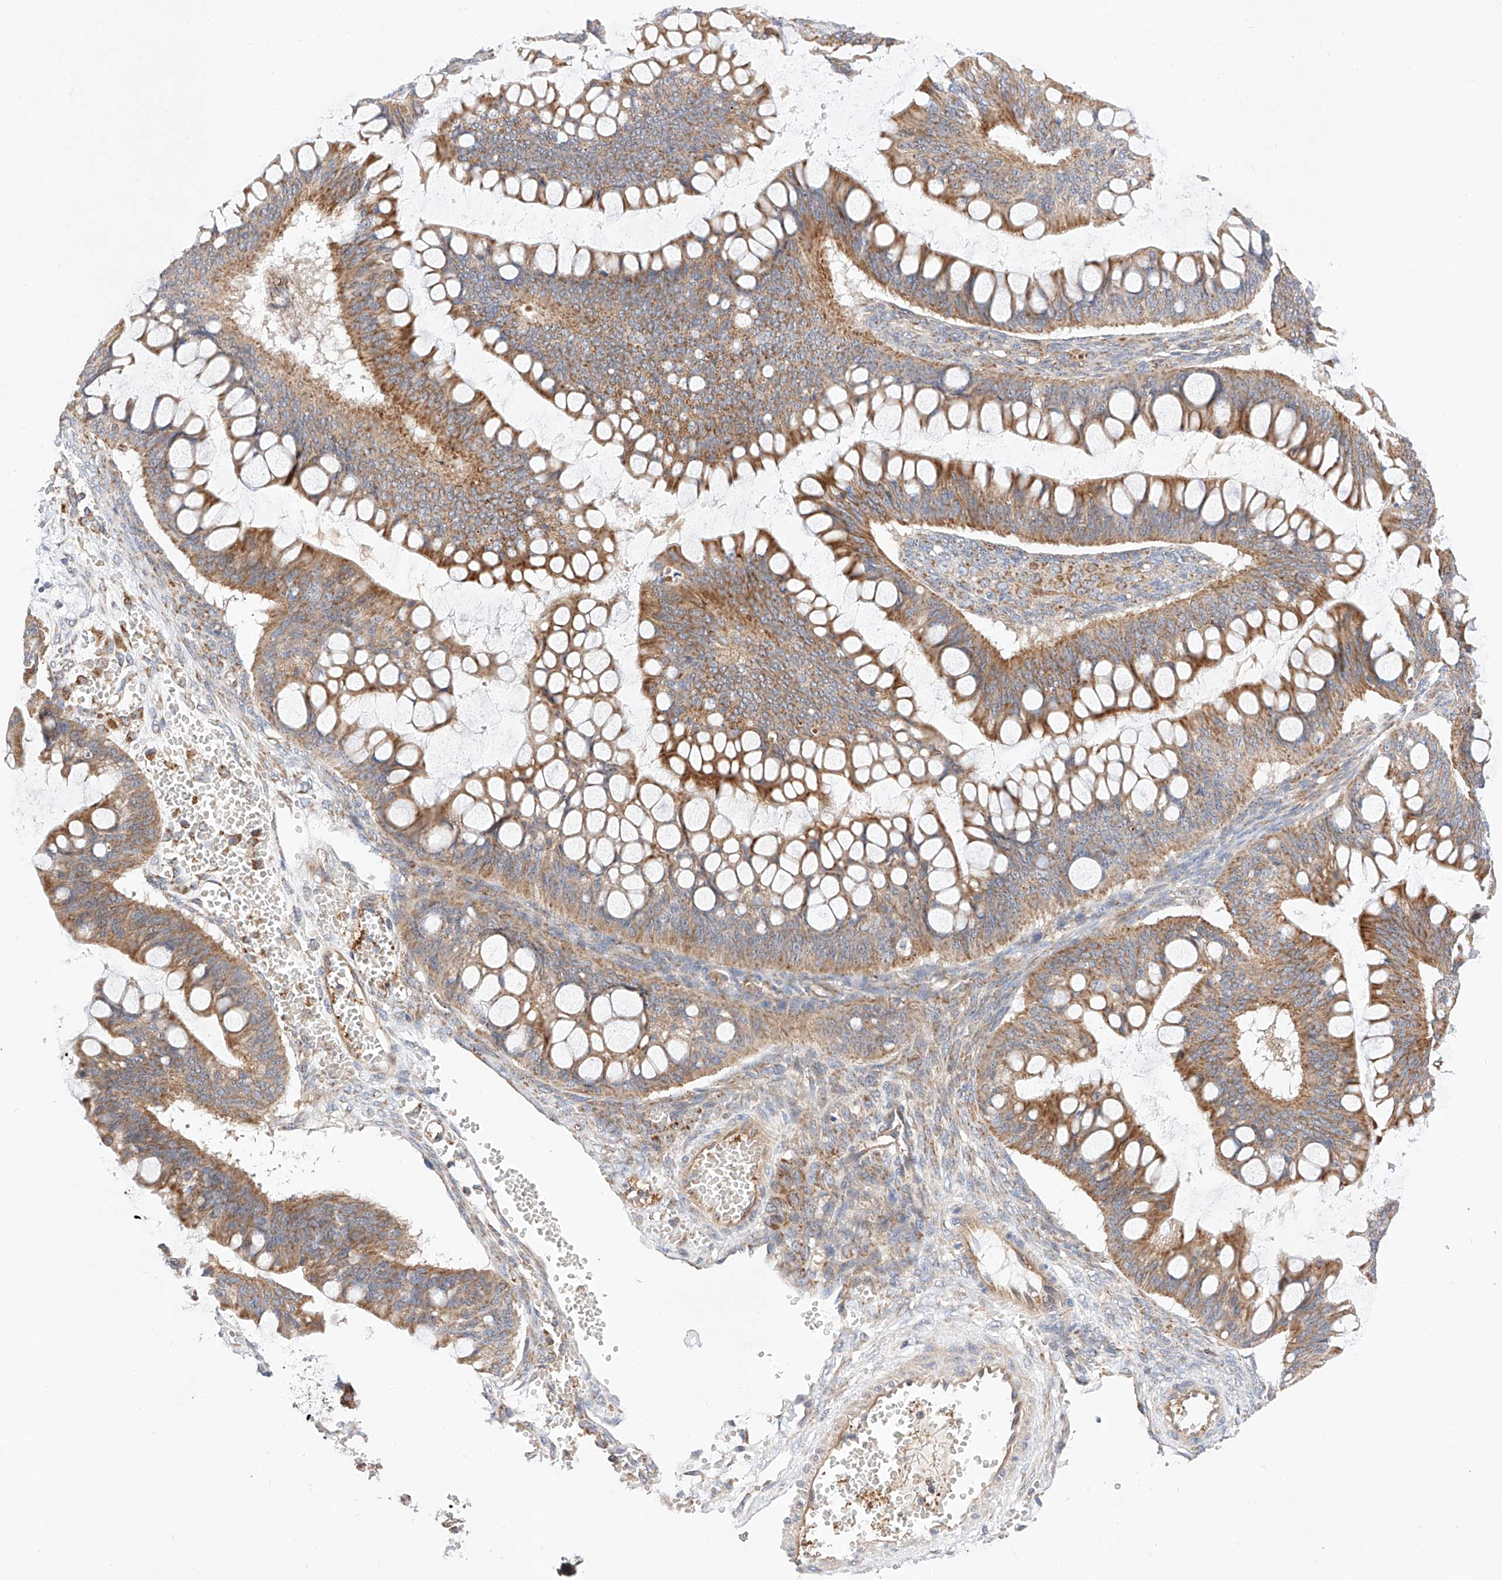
{"staining": {"intensity": "moderate", "quantity": ">75%", "location": "cytoplasmic/membranous"}, "tissue": "ovarian cancer", "cell_type": "Tumor cells", "image_type": "cancer", "snomed": [{"axis": "morphology", "description": "Cystadenocarcinoma, mucinous, NOS"}, {"axis": "topography", "description": "Ovary"}], "caption": "Human ovarian mucinous cystadenocarcinoma stained for a protein (brown) displays moderate cytoplasmic/membranous positive expression in about >75% of tumor cells.", "gene": "NR1D1", "patient": {"sex": "female", "age": 73}}